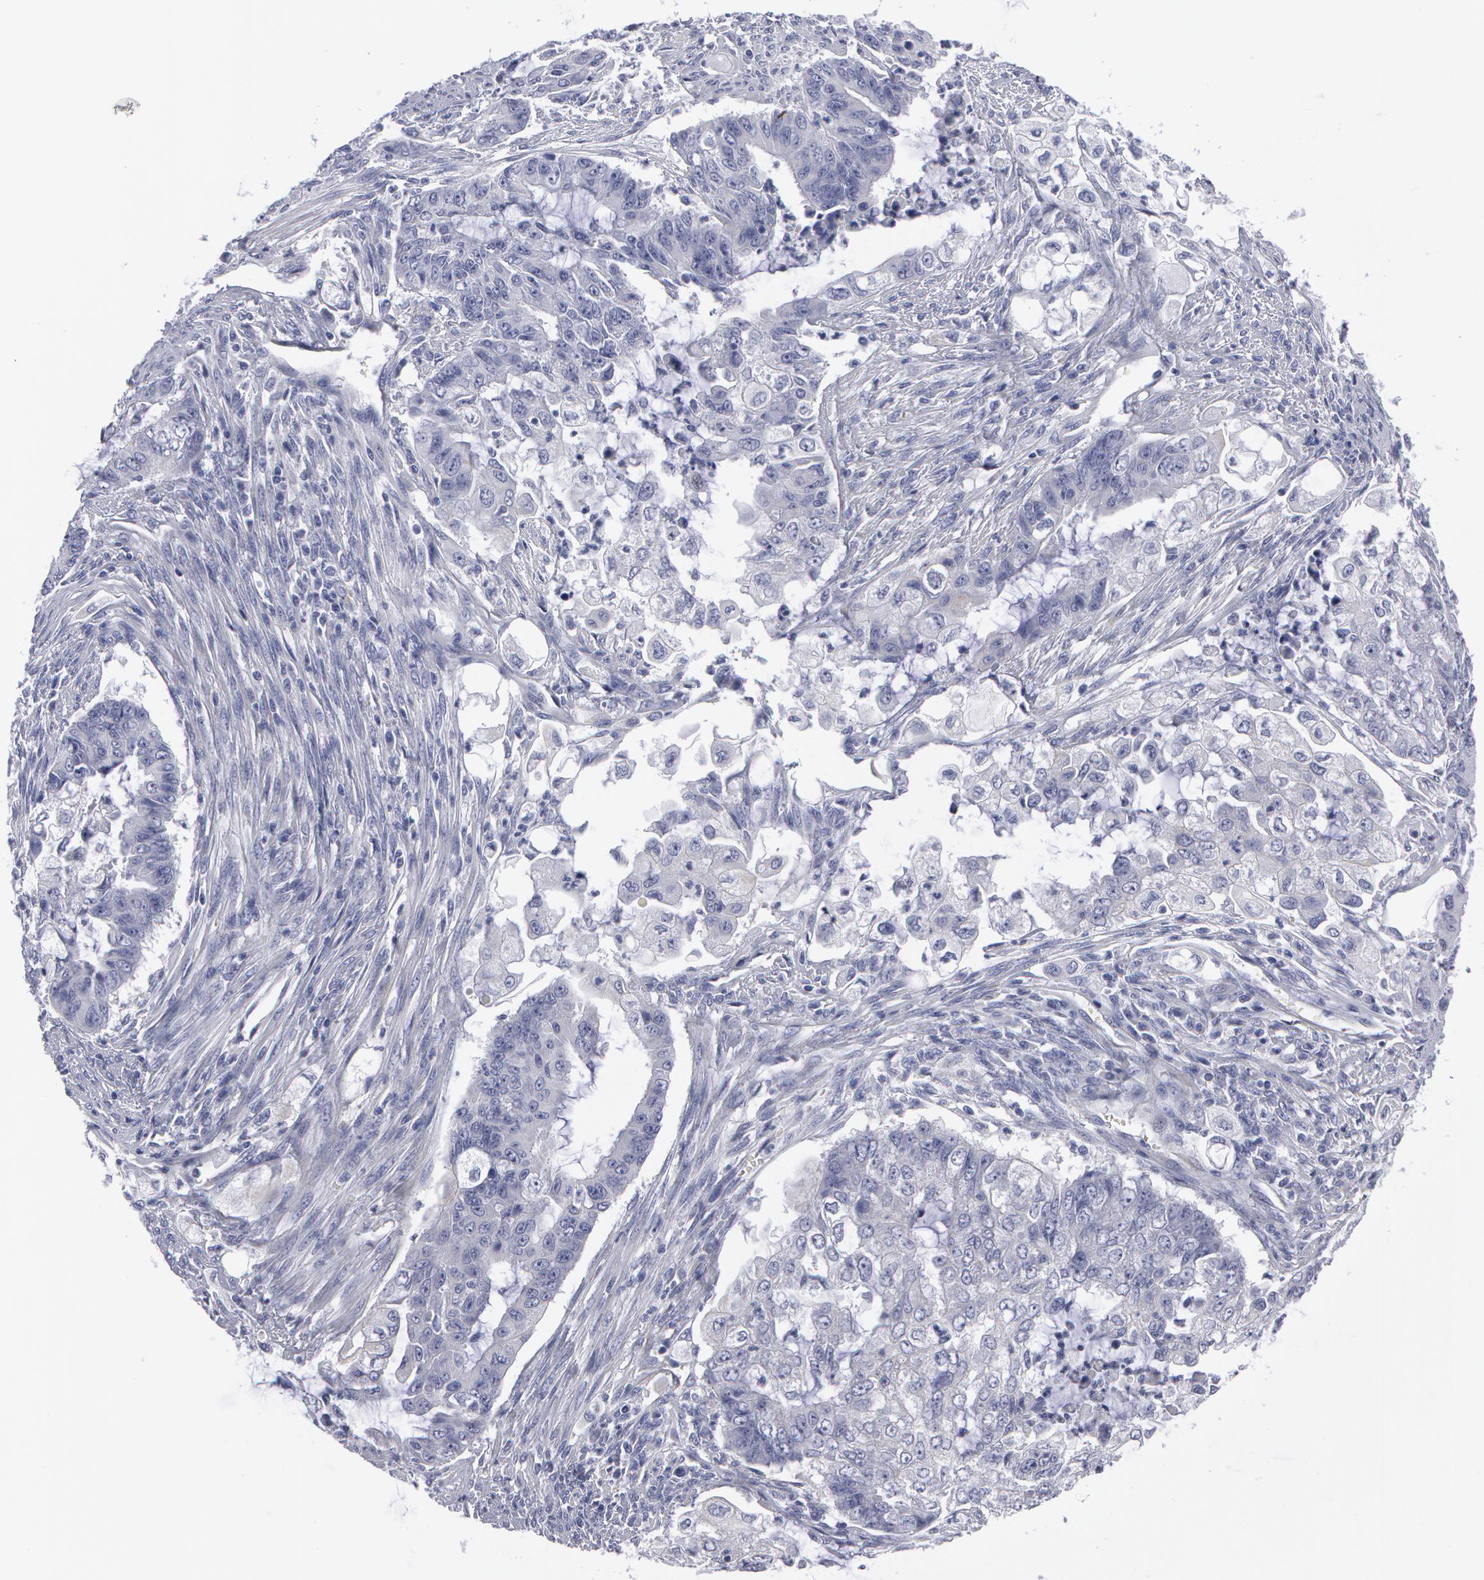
{"staining": {"intensity": "negative", "quantity": "none", "location": "none"}, "tissue": "endometrial cancer", "cell_type": "Tumor cells", "image_type": "cancer", "snomed": [{"axis": "morphology", "description": "Adenocarcinoma, NOS"}, {"axis": "topography", "description": "Endometrium"}], "caption": "Immunohistochemical staining of endometrial cancer shows no significant expression in tumor cells.", "gene": "SMC1B", "patient": {"sex": "female", "age": 75}}